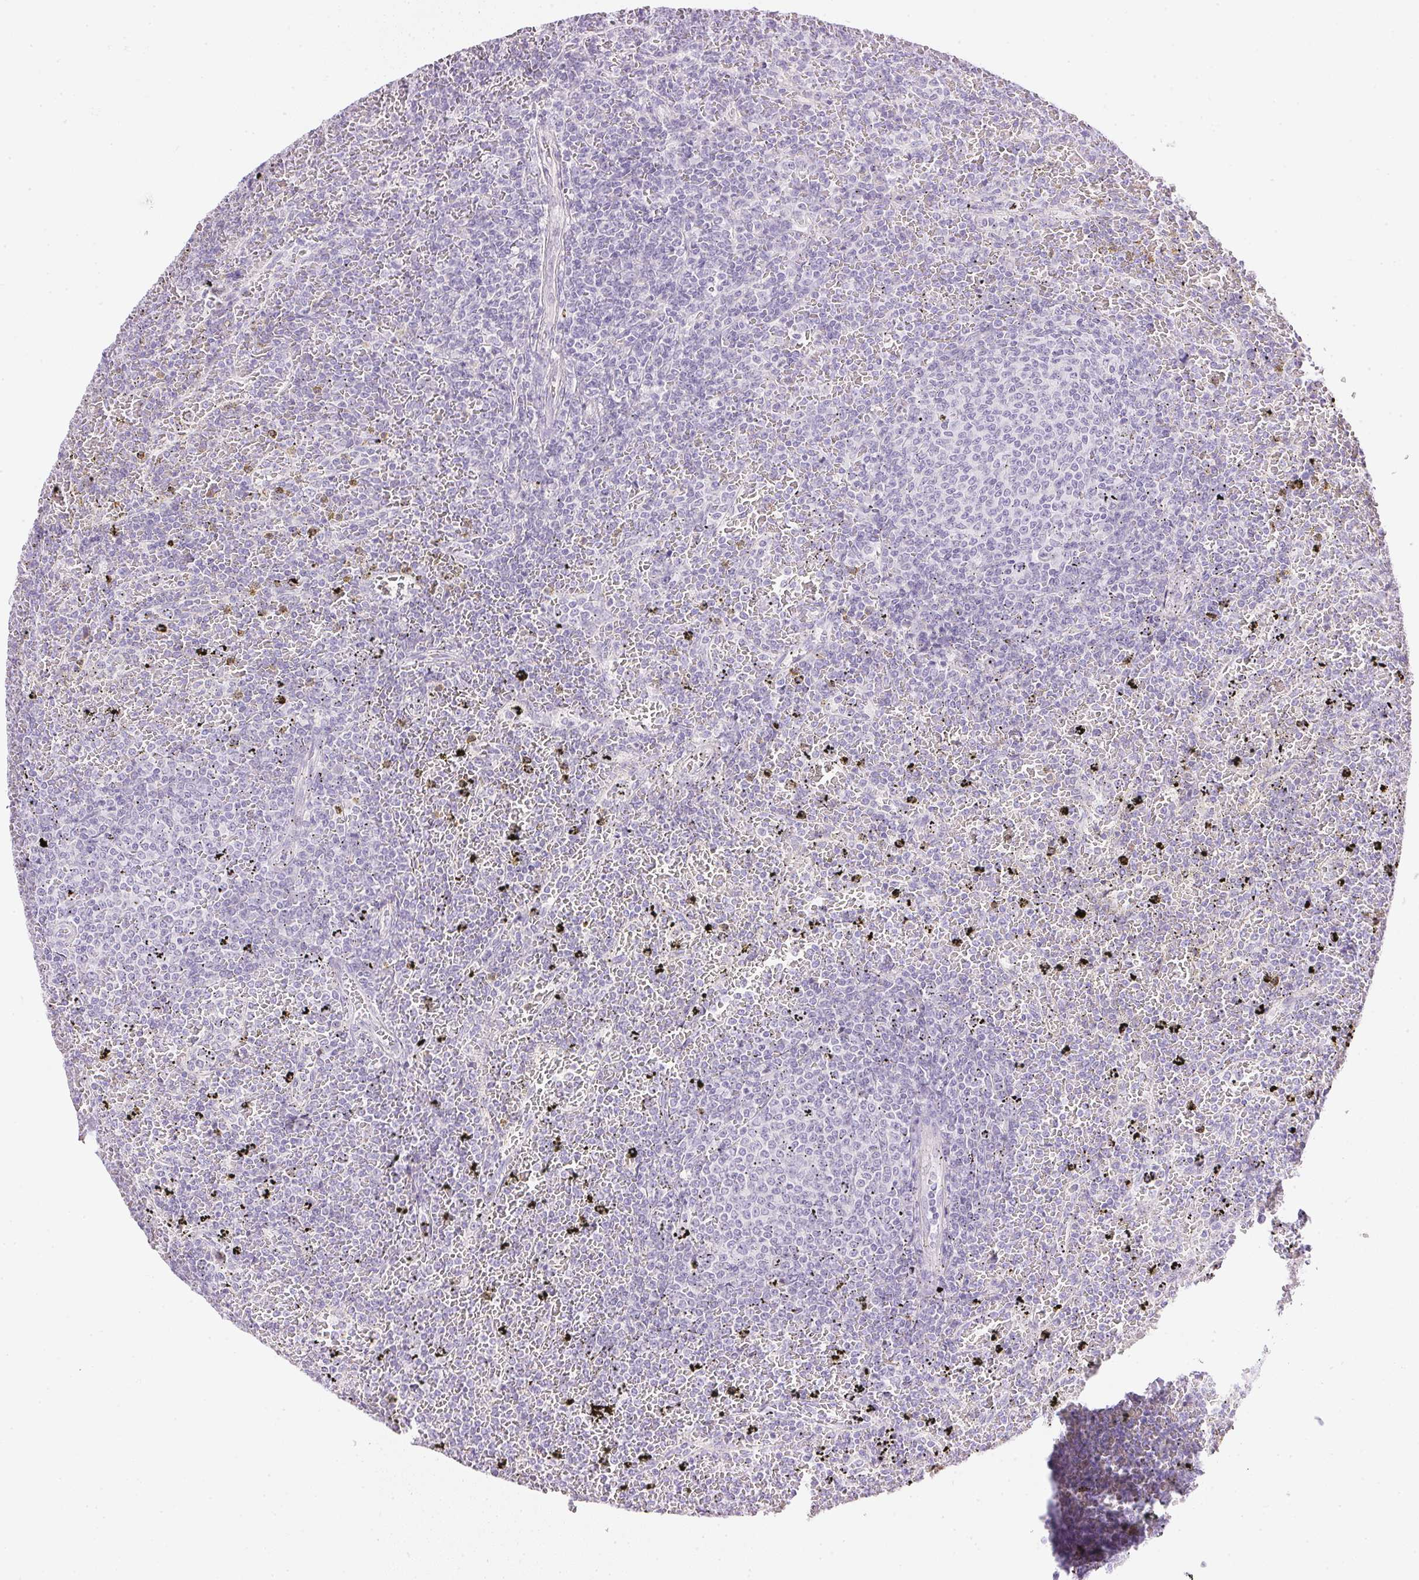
{"staining": {"intensity": "negative", "quantity": "none", "location": "none"}, "tissue": "lymphoma", "cell_type": "Tumor cells", "image_type": "cancer", "snomed": [{"axis": "morphology", "description": "Malignant lymphoma, non-Hodgkin's type, Low grade"}, {"axis": "topography", "description": "Spleen"}], "caption": "Immunohistochemistry (IHC) of human lymphoma exhibits no staining in tumor cells. (DAB (3,3'-diaminobenzidine) immunohistochemistry with hematoxylin counter stain).", "gene": "CTRL", "patient": {"sex": "female", "age": 77}}